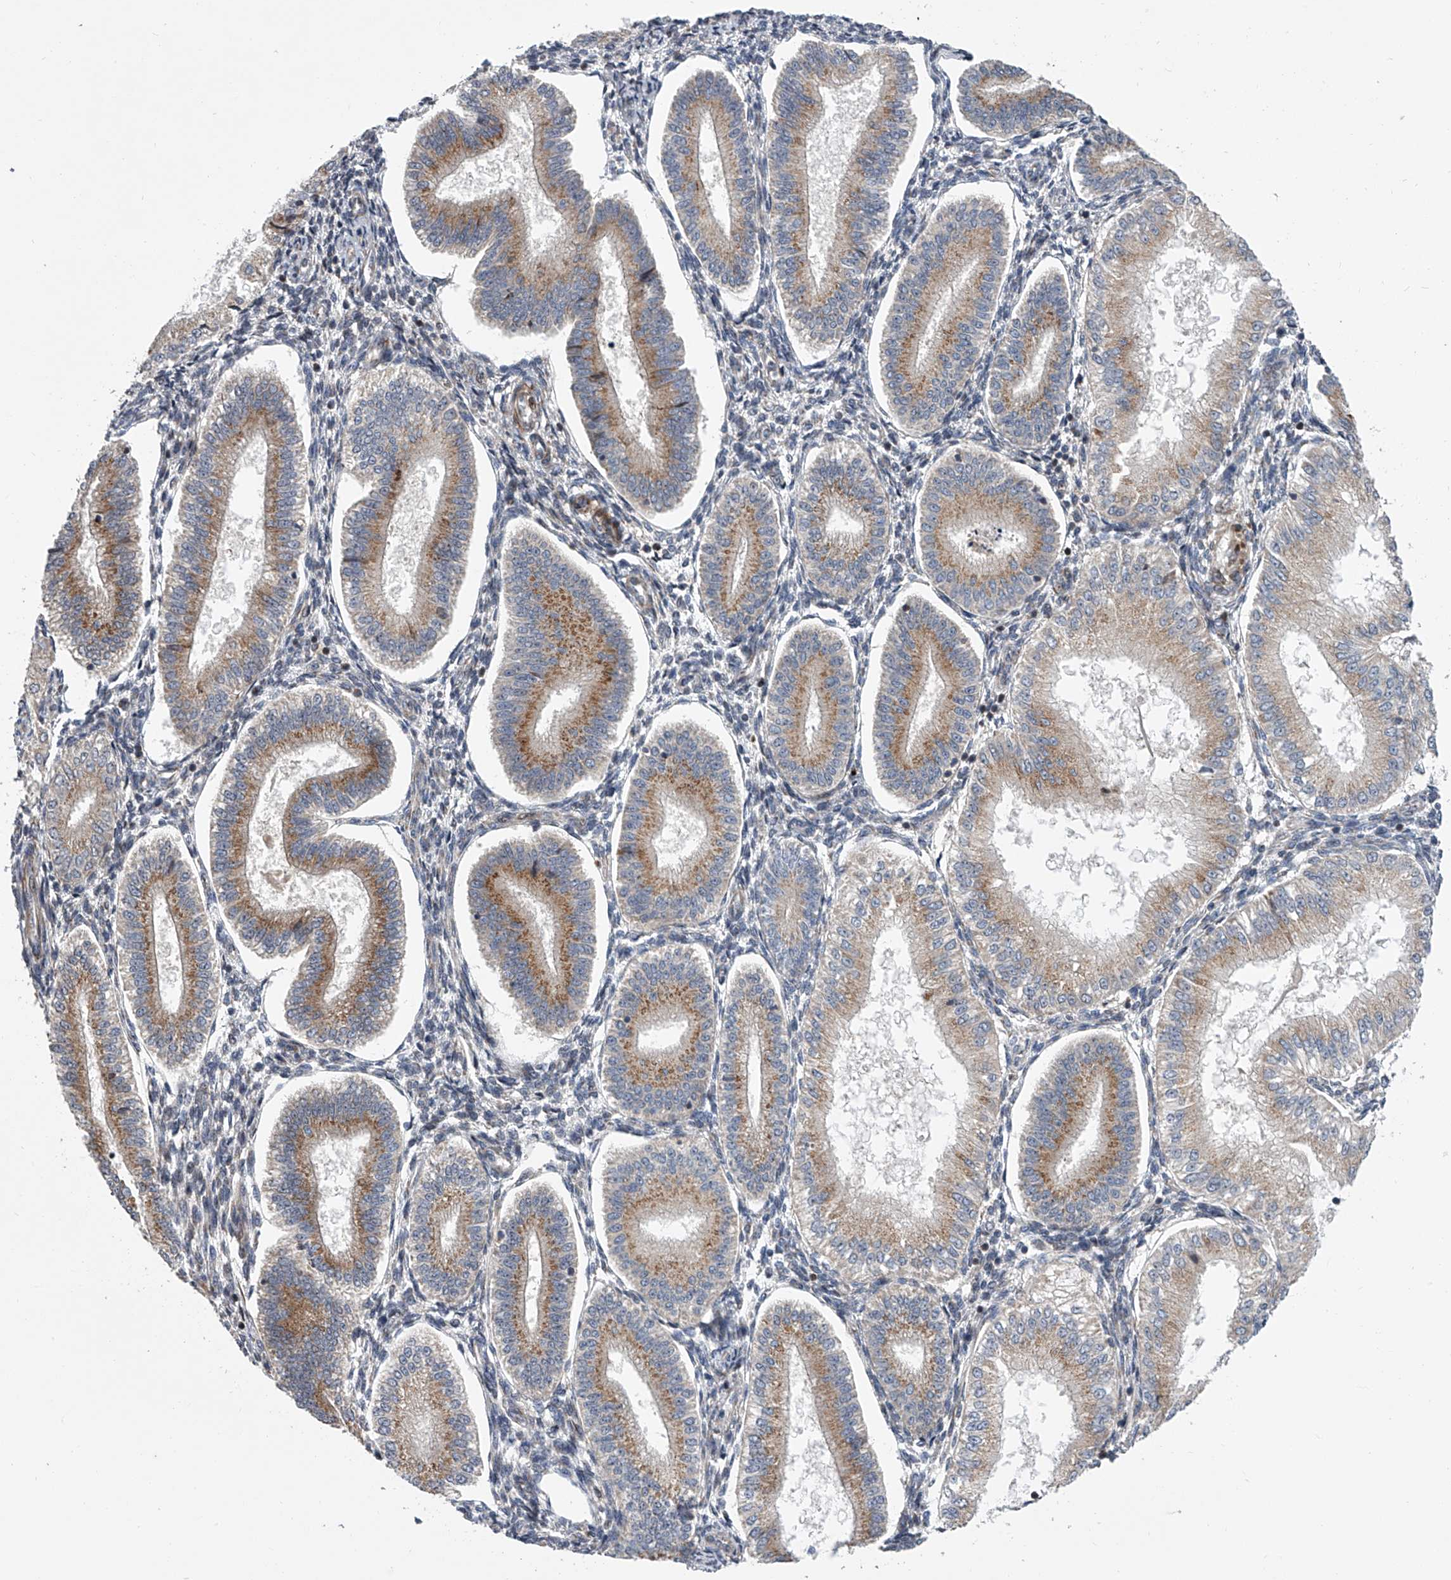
{"staining": {"intensity": "negative", "quantity": "none", "location": "none"}, "tissue": "endometrium", "cell_type": "Cells in endometrial stroma", "image_type": "normal", "snomed": [{"axis": "morphology", "description": "Normal tissue, NOS"}, {"axis": "topography", "description": "Endometrium"}], "caption": "IHC of normal endometrium shows no expression in cells in endometrial stroma. Brightfield microscopy of IHC stained with DAB (brown) and hematoxylin (blue), captured at high magnification.", "gene": "DLGAP2", "patient": {"sex": "female", "age": 39}}